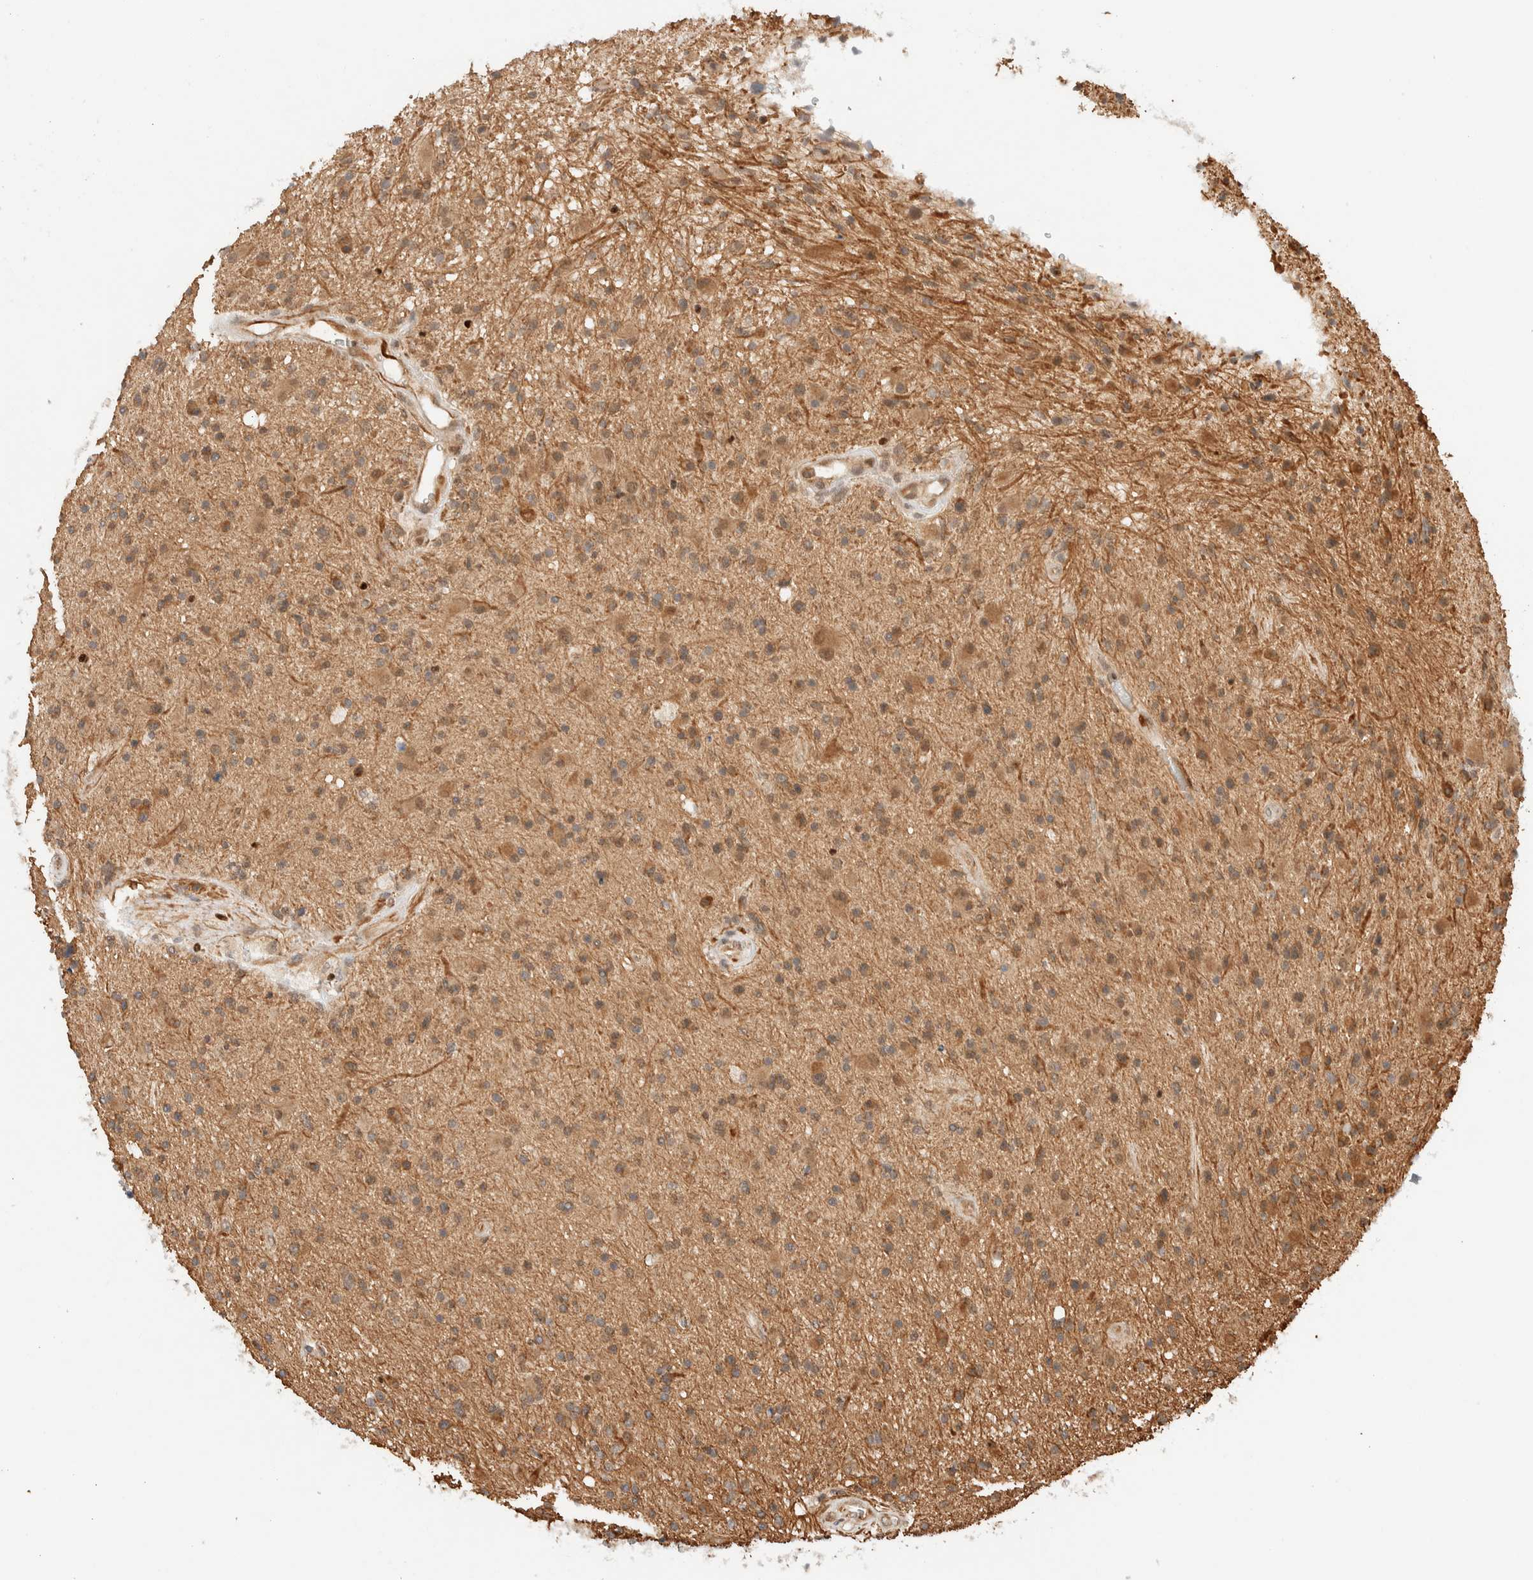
{"staining": {"intensity": "moderate", "quantity": ">75%", "location": "cytoplasmic/membranous"}, "tissue": "glioma", "cell_type": "Tumor cells", "image_type": "cancer", "snomed": [{"axis": "morphology", "description": "Glioma, malignant, High grade"}, {"axis": "topography", "description": "Brain"}], "caption": "Immunohistochemistry (IHC) of glioma demonstrates medium levels of moderate cytoplasmic/membranous expression in about >75% of tumor cells.", "gene": "C8orf76", "patient": {"sex": "male", "age": 33}}